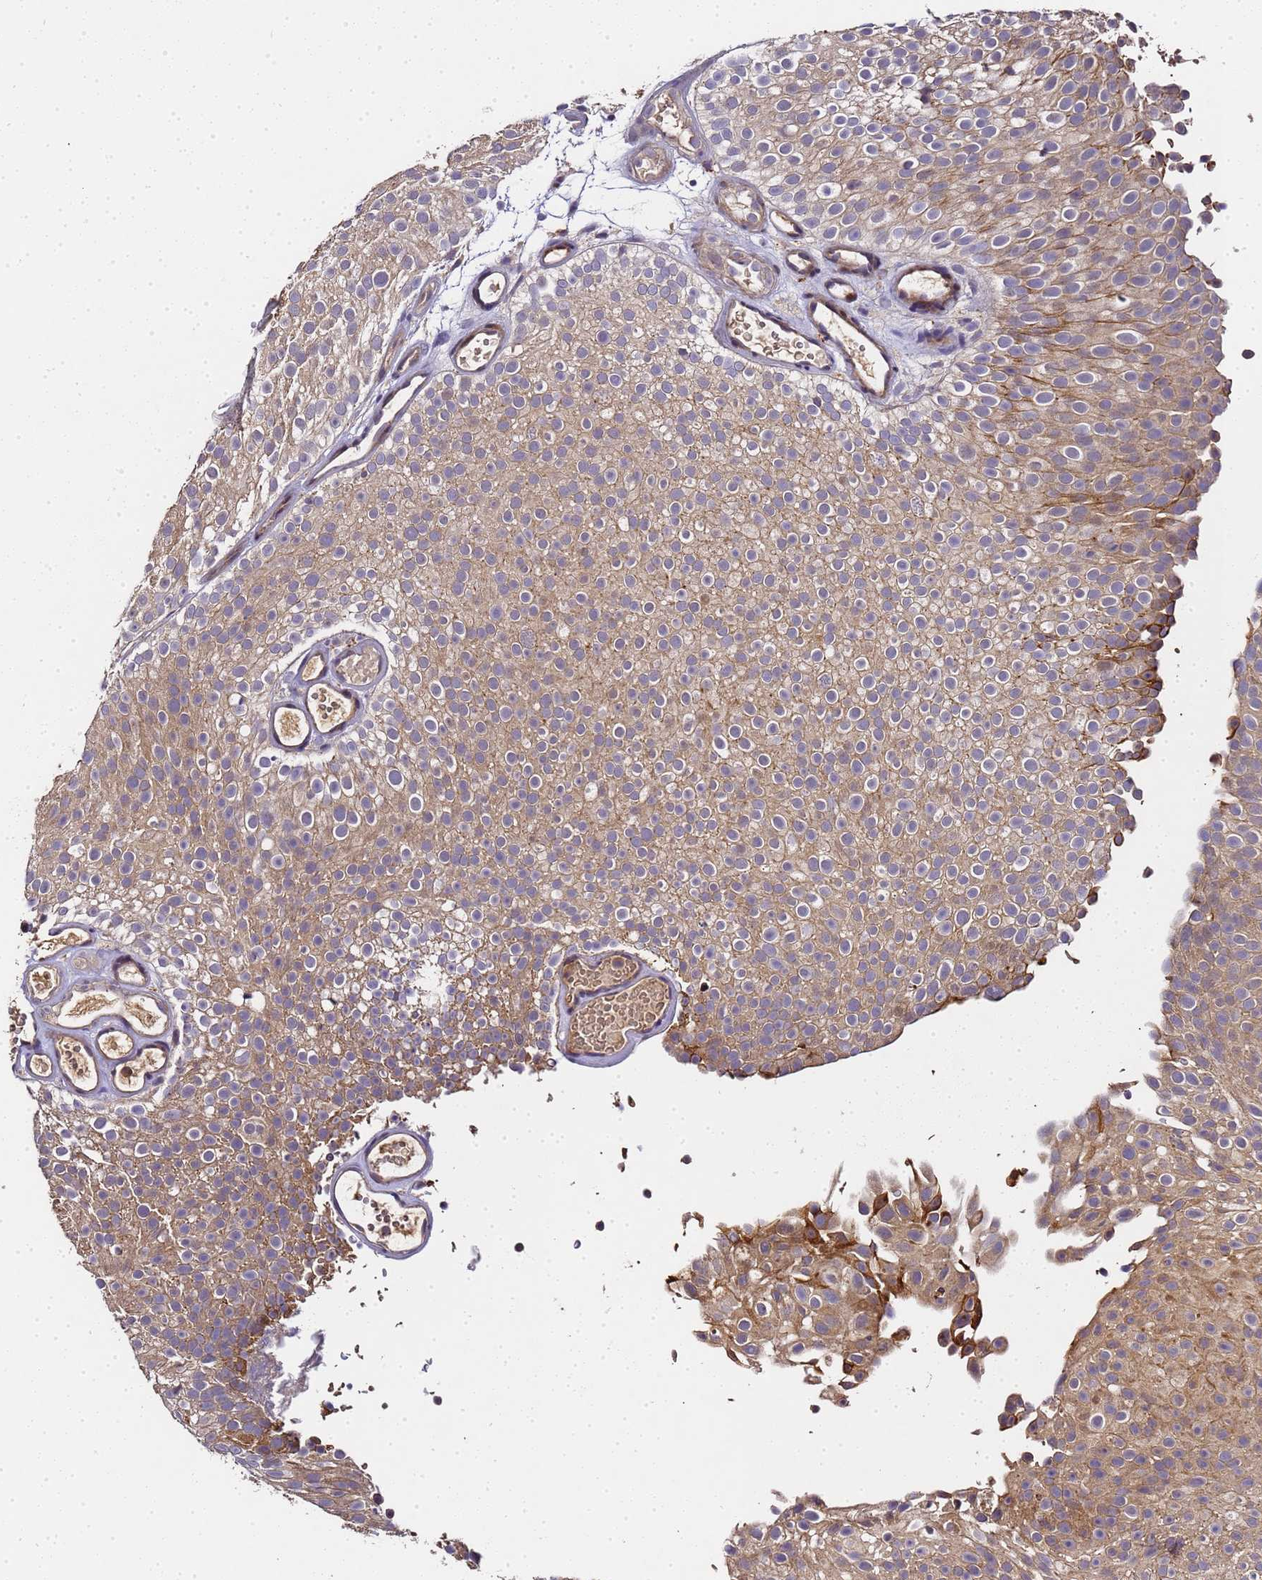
{"staining": {"intensity": "moderate", "quantity": "25%-75%", "location": "cytoplasmic/membranous"}, "tissue": "urothelial cancer", "cell_type": "Tumor cells", "image_type": "cancer", "snomed": [{"axis": "morphology", "description": "Urothelial carcinoma, Low grade"}, {"axis": "topography", "description": "Urinary bladder"}], "caption": "Immunohistochemistry (IHC) of urothelial cancer exhibits medium levels of moderate cytoplasmic/membranous expression in about 25%-75% of tumor cells. The protein is shown in brown color, while the nuclei are stained blue.", "gene": "LGI4", "patient": {"sex": "male", "age": 78}}